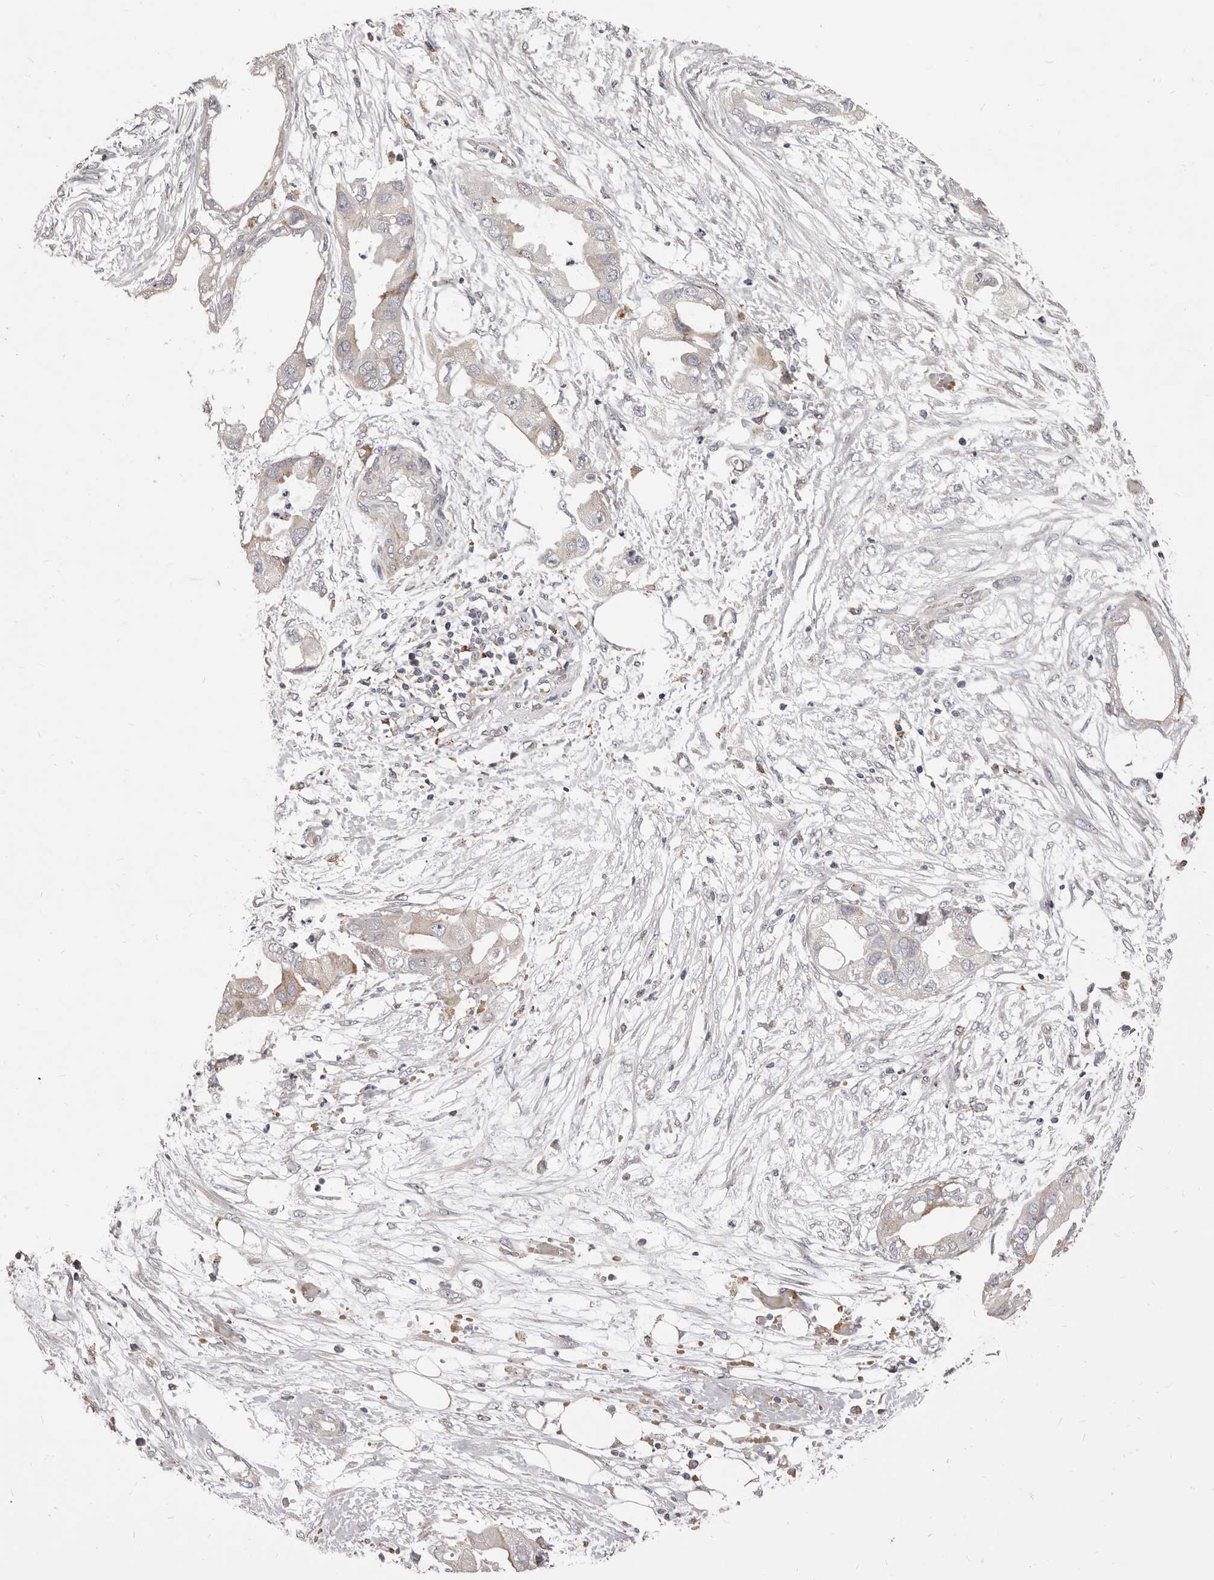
{"staining": {"intensity": "negative", "quantity": "none", "location": "none"}, "tissue": "endometrial cancer", "cell_type": "Tumor cells", "image_type": "cancer", "snomed": [{"axis": "morphology", "description": "Adenocarcinoma, NOS"}, {"axis": "morphology", "description": "Adenocarcinoma, metastatic, NOS"}, {"axis": "topography", "description": "Adipose tissue"}, {"axis": "topography", "description": "Endometrium"}], "caption": "A histopathology image of endometrial adenocarcinoma stained for a protein displays no brown staining in tumor cells.", "gene": "ALPK1", "patient": {"sex": "female", "age": 67}}